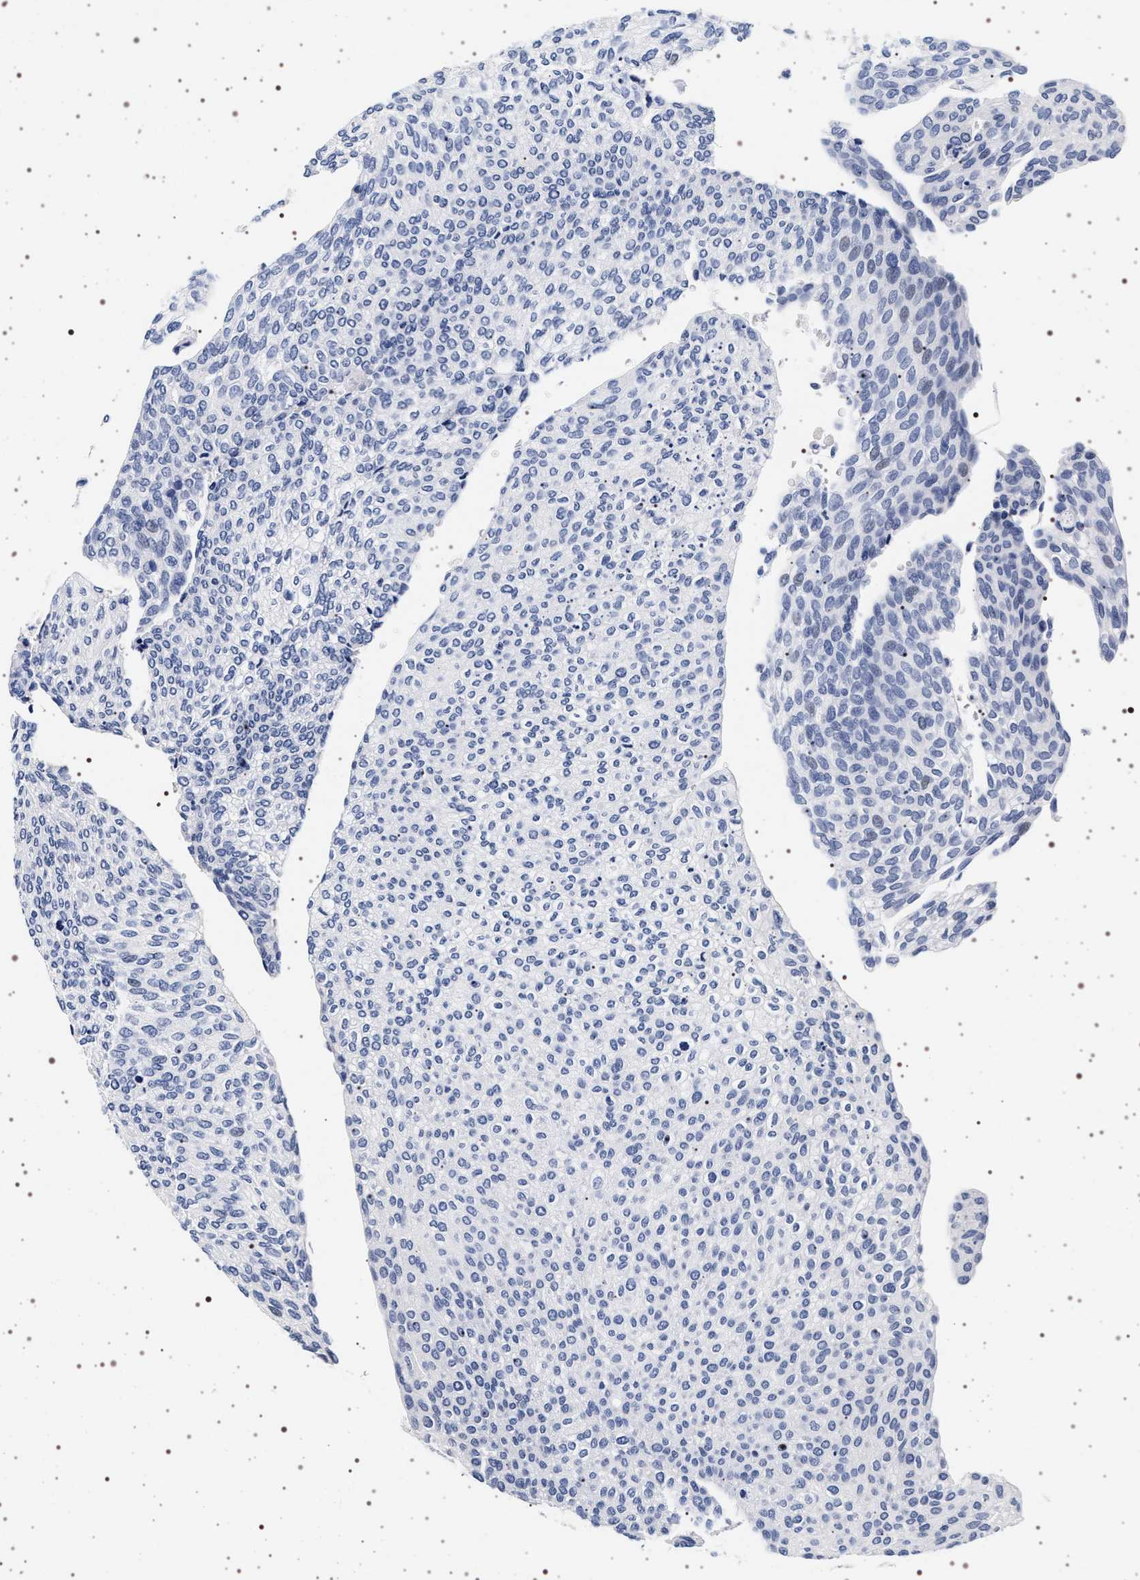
{"staining": {"intensity": "negative", "quantity": "none", "location": "none"}, "tissue": "urothelial cancer", "cell_type": "Tumor cells", "image_type": "cancer", "snomed": [{"axis": "morphology", "description": "Urothelial carcinoma, Low grade"}, {"axis": "topography", "description": "Urinary bladder"}], "caption": "Immunohistochemical staining of human urothelial cancer shows no significant staining in tumor cells. (Brightfield microscopy of DAB IHC at high magnification).", "gene": "SYN1", "patient": {"sex": "female", "age": 79}}